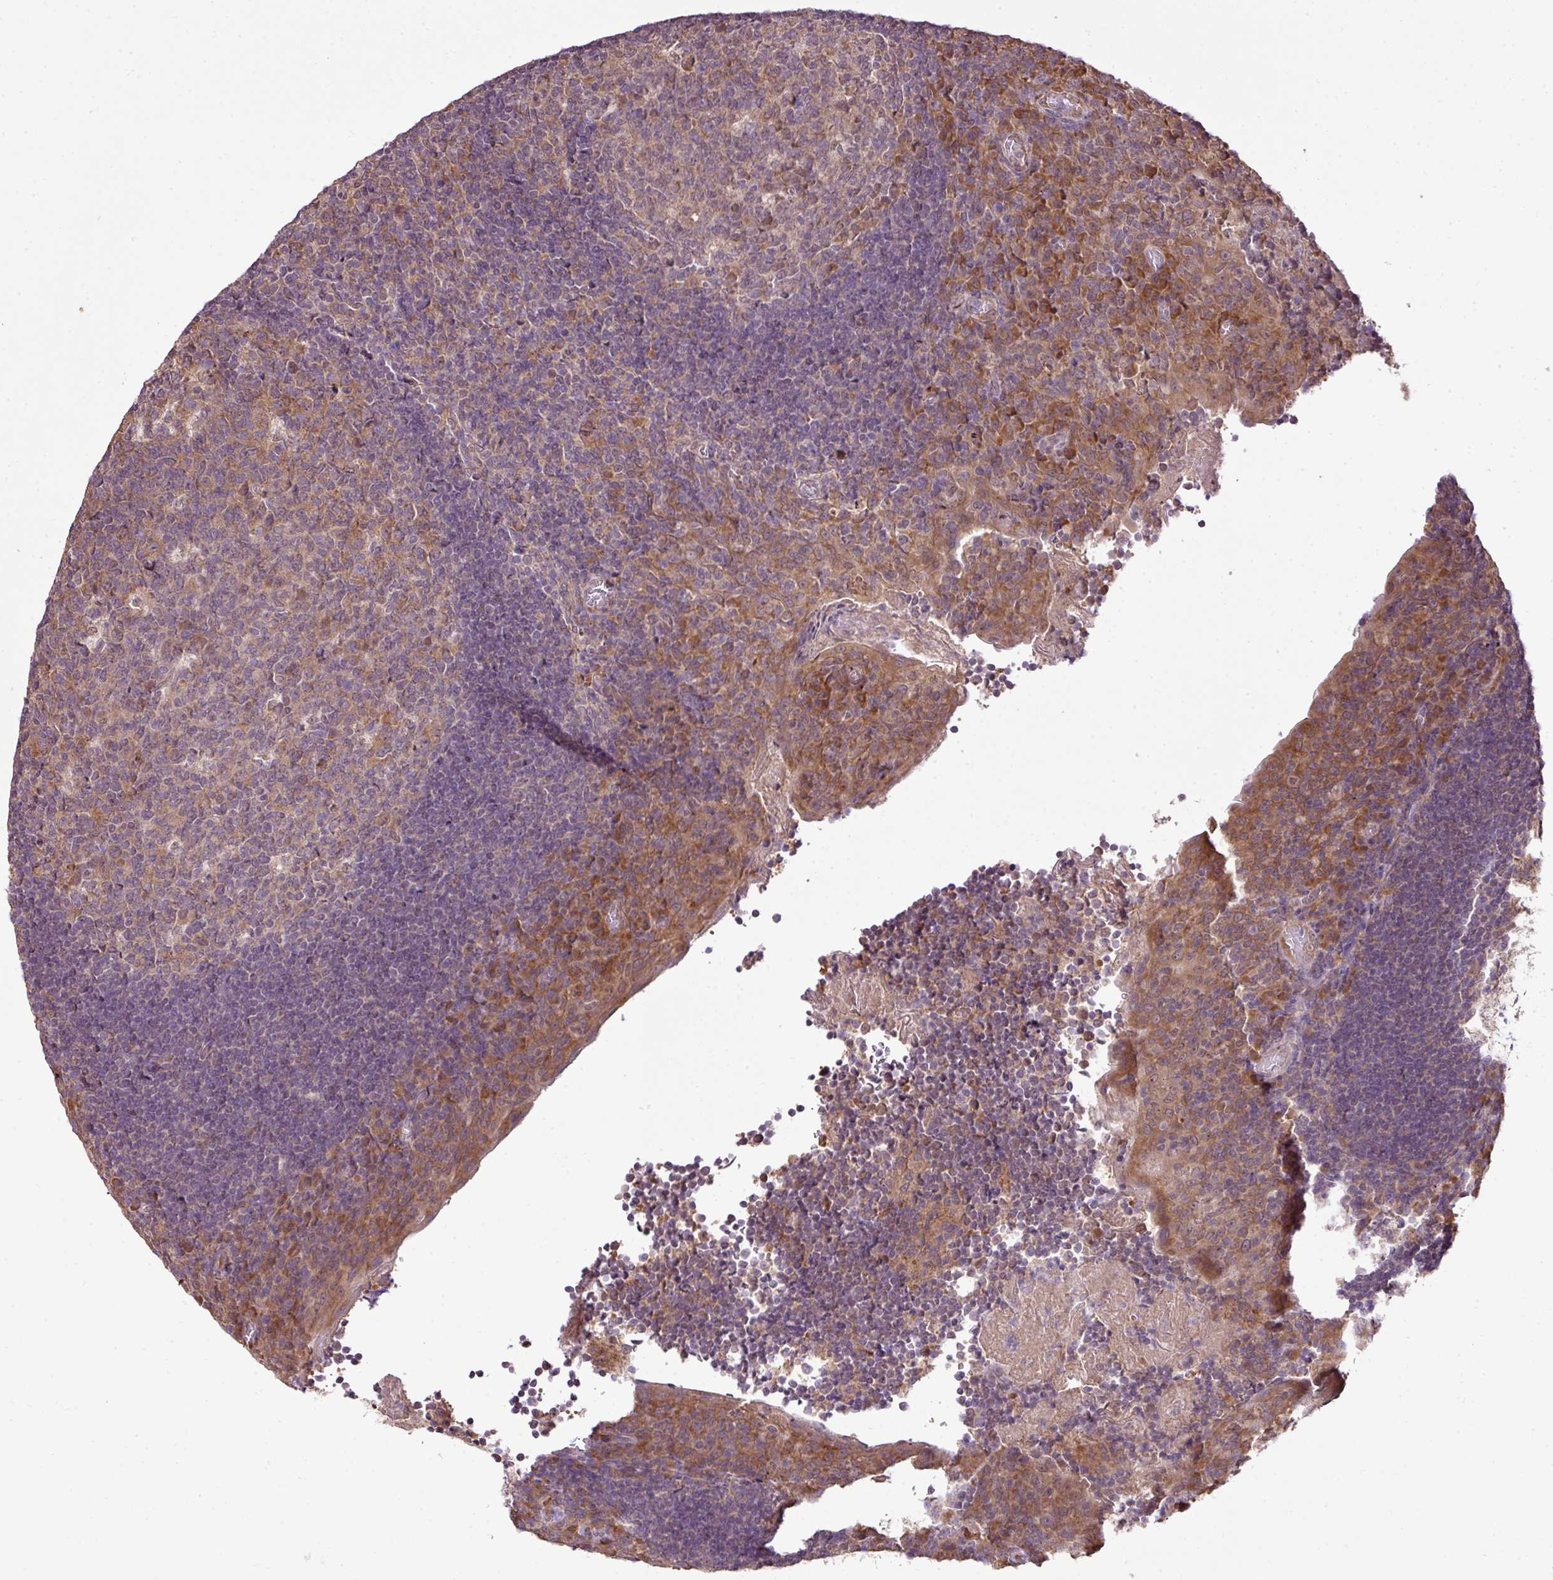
{"staining": {"intensity": "moderate", "quantity": "<25%", "location": "cytoplasmic/membranous"}, "tissue": "tonsil", "cell_type": "Germinal center cells", "image_type": "normal", "snomed": [{"axis": "morphology", "description": "Normal tissue, NOS"}, {"axis": "topography", "description": "Tonsil"}], "caption": "Protein positivity by IHC reveals moderate cytoplasmic/membranous expression in about <25% of germinal center cells in normal tonsil. (IHC, brightfield microscopy, high magnification).", "gene": "DNAAF4", "patient": {"sex": "male", "age": 17}}